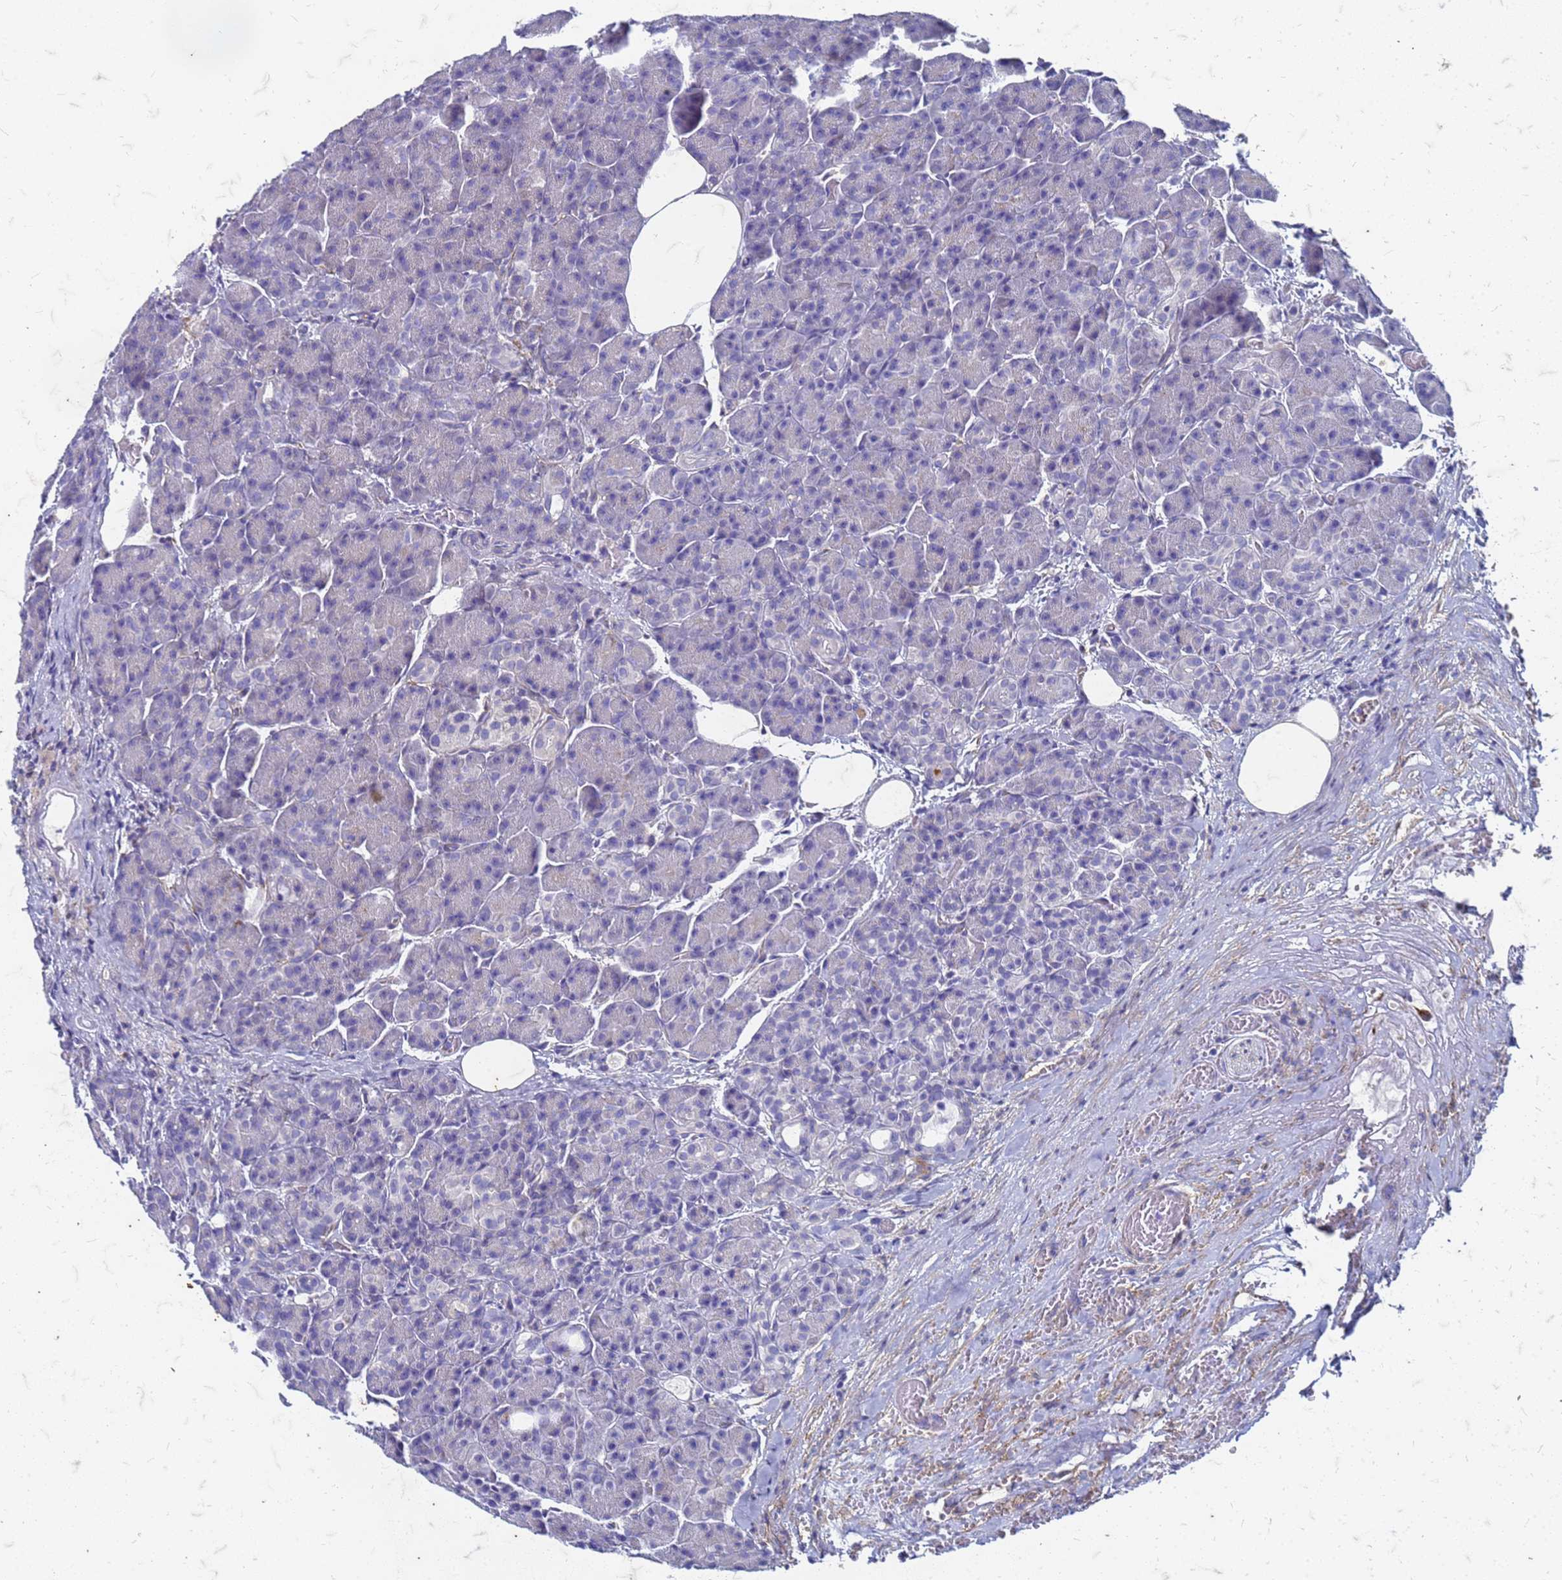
{"staining": {"intensity": "negative", "quantity": "none", "location": "none"}, "tissue": "pancreas", "cell_type": "Exocrine glandular cells", "image_type": "normal", "snomed": [{"axis": "morphology", "description": "Normal tissue, NOS"}, {"axis": "topography", "description": "Pancreas"}], "caption": "There is no significant expression in exocrine glandular cells of pancreas. (DAB IHC, high magnification).", "gene": "TRIM64B", "patient": {"sex": "male", "age": 63}}